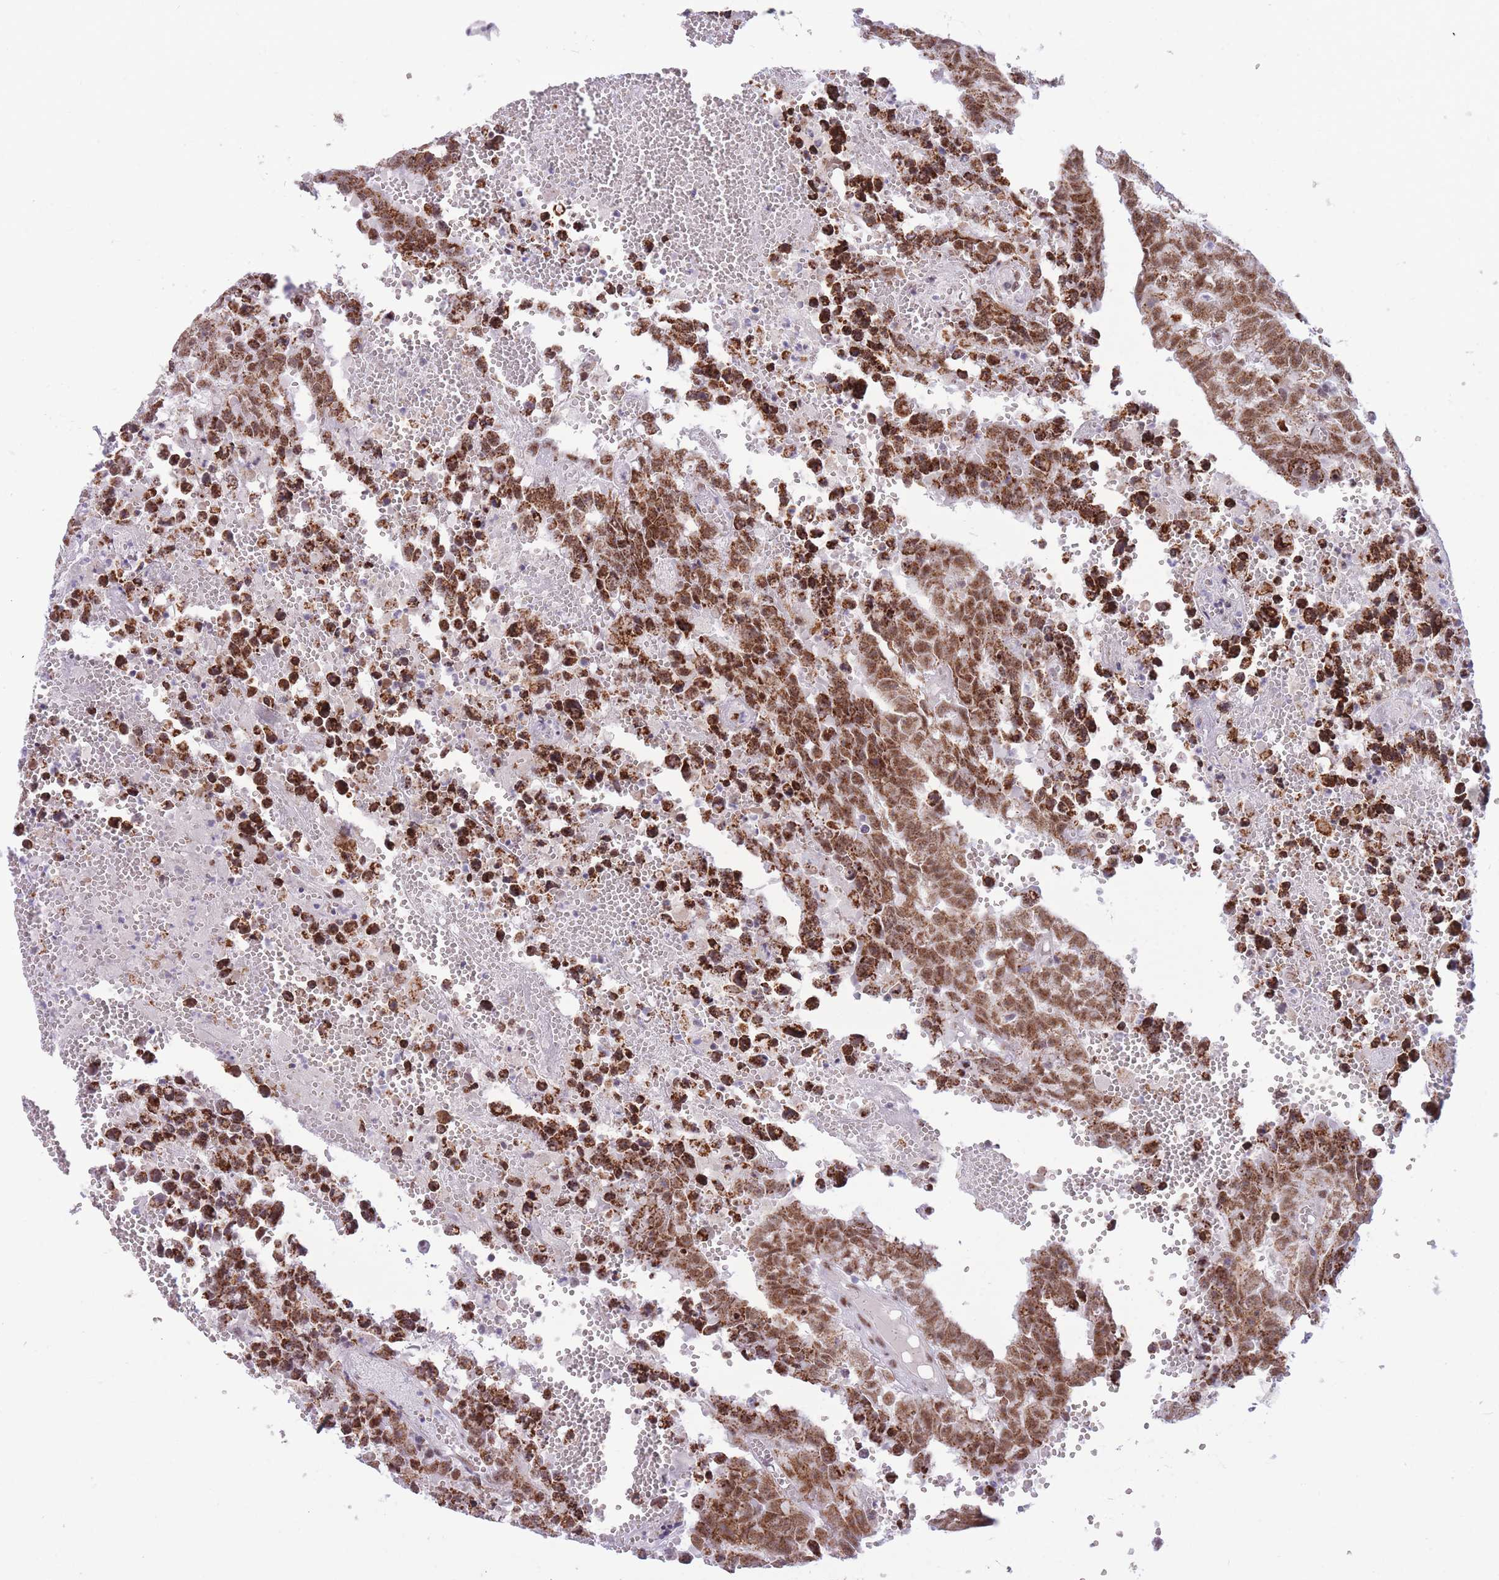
{"staining": {"intensity": "moderate", "quantity": ">75%", "location": "cytoplasmic/membranous,nuclear"}, "tissue": "testis cancer", "cell_type": "Tumor cells", "image_type": "cancer", "snomed": [{"axis": "morphology", "description": "Carcinoma, Embryonal, NOS"}, {"axis": "topography", "description": "Testis"}], "caption": "Brown immunohistochemical staining in testis cancer reveals moderate cytoplasmic/membranous and nuclear staining in about >75% of tumor cells.", "gene": "CYP2B6", "patient": {"sex": "male", "age": 25}}